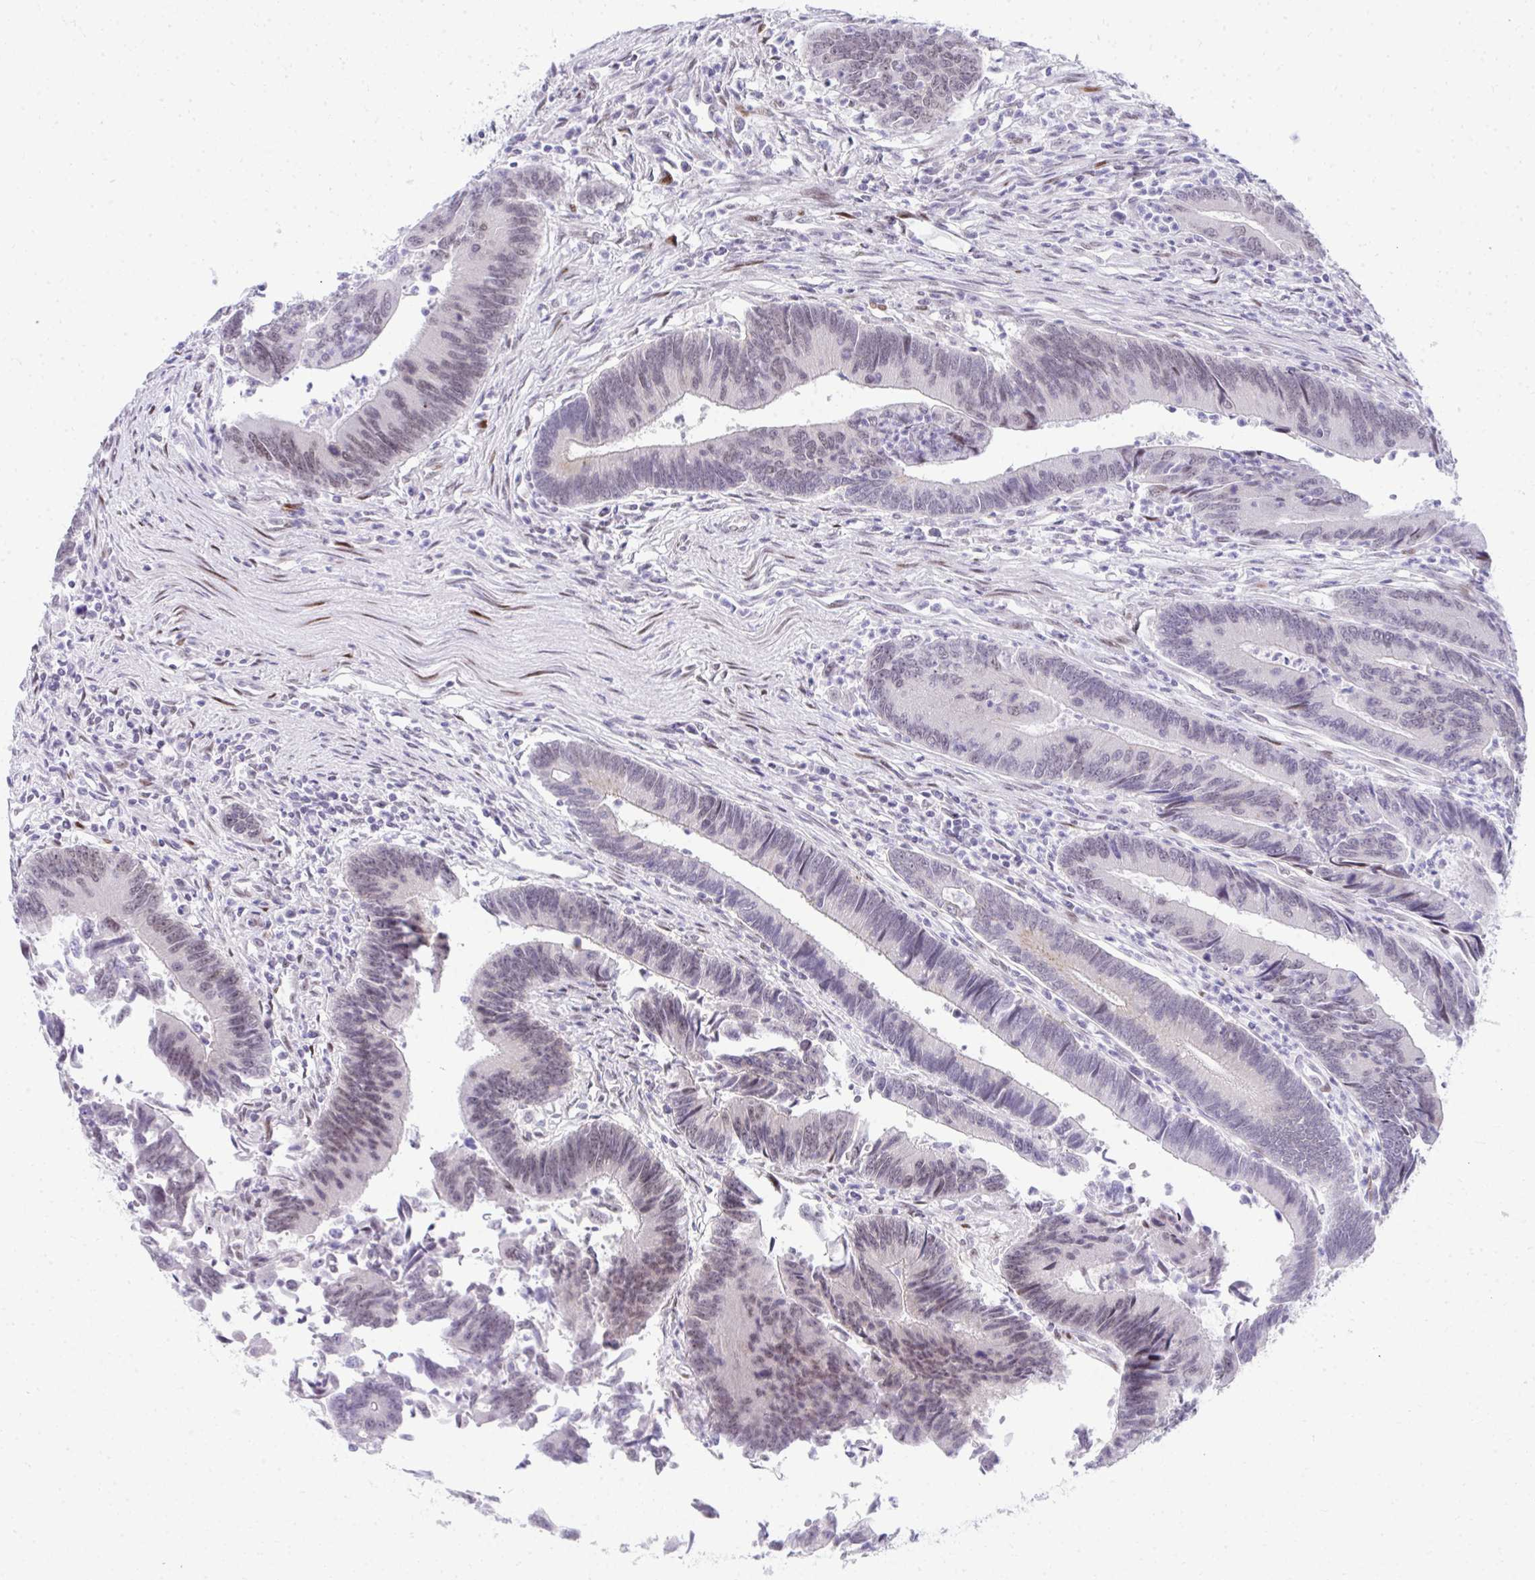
{"staining": {"intensity": "weak", "quantity": "25%-75%", "location": "nuclear"}, "tissue": "colorectal cancer", "cell_type": "Tumor cells", "image_type": "cancer", "snomed": [{"axis": "morphology", "description": "Adenocarcinoma, NOS"}, {"axis": "topography", "description": "Colon"}], "caption": "Immunohistochemistry of colorectal cancer (adenocarcinoma) shows low levels of weak nuclear positivity in approximately 25%-75% of tumor cells.", "gene": "GLDN", "patient": {"sex": "female", "age": 67}}